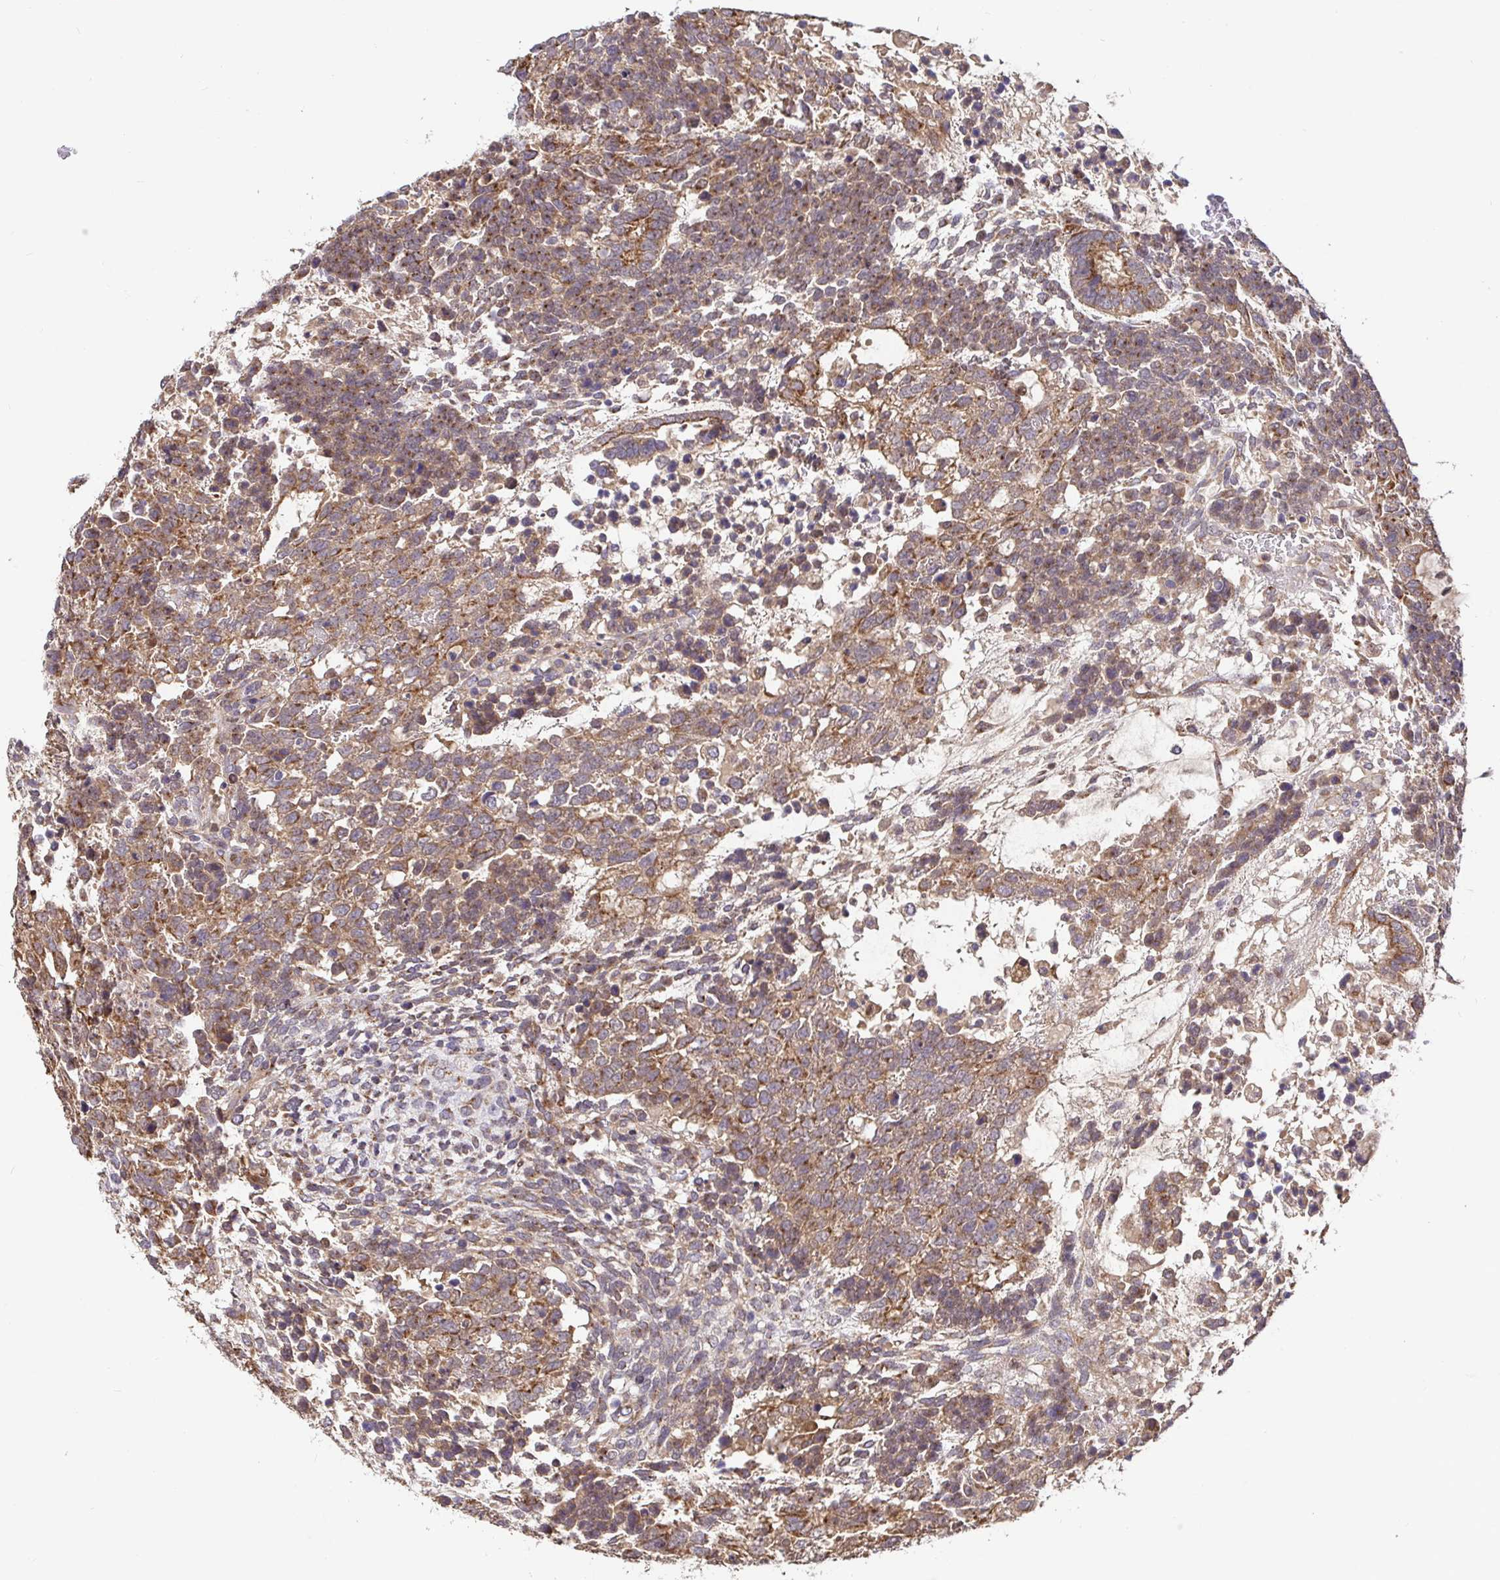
{"staining": {"intensity": "moderate", "quantity": ">75%", "location": "cytoplasmic/membranous"}, "tissue": "testis cancer", "cell_type": "Tumor cells", "image_type": "cancer", "snomed": [{"axis": "morphology", "description": "Carcinoma, Embryonal, NOS"}, {"axis": "topography", "description": "Testis"}], "caption": "This histopathology image exhibits IHC staining of human testis cancer, with medium moderate cytoplasmic/membranous staining in about >75% of tumor cells.", "gene": "ELP1", "patient": {"sex": "male", "age": 23}}